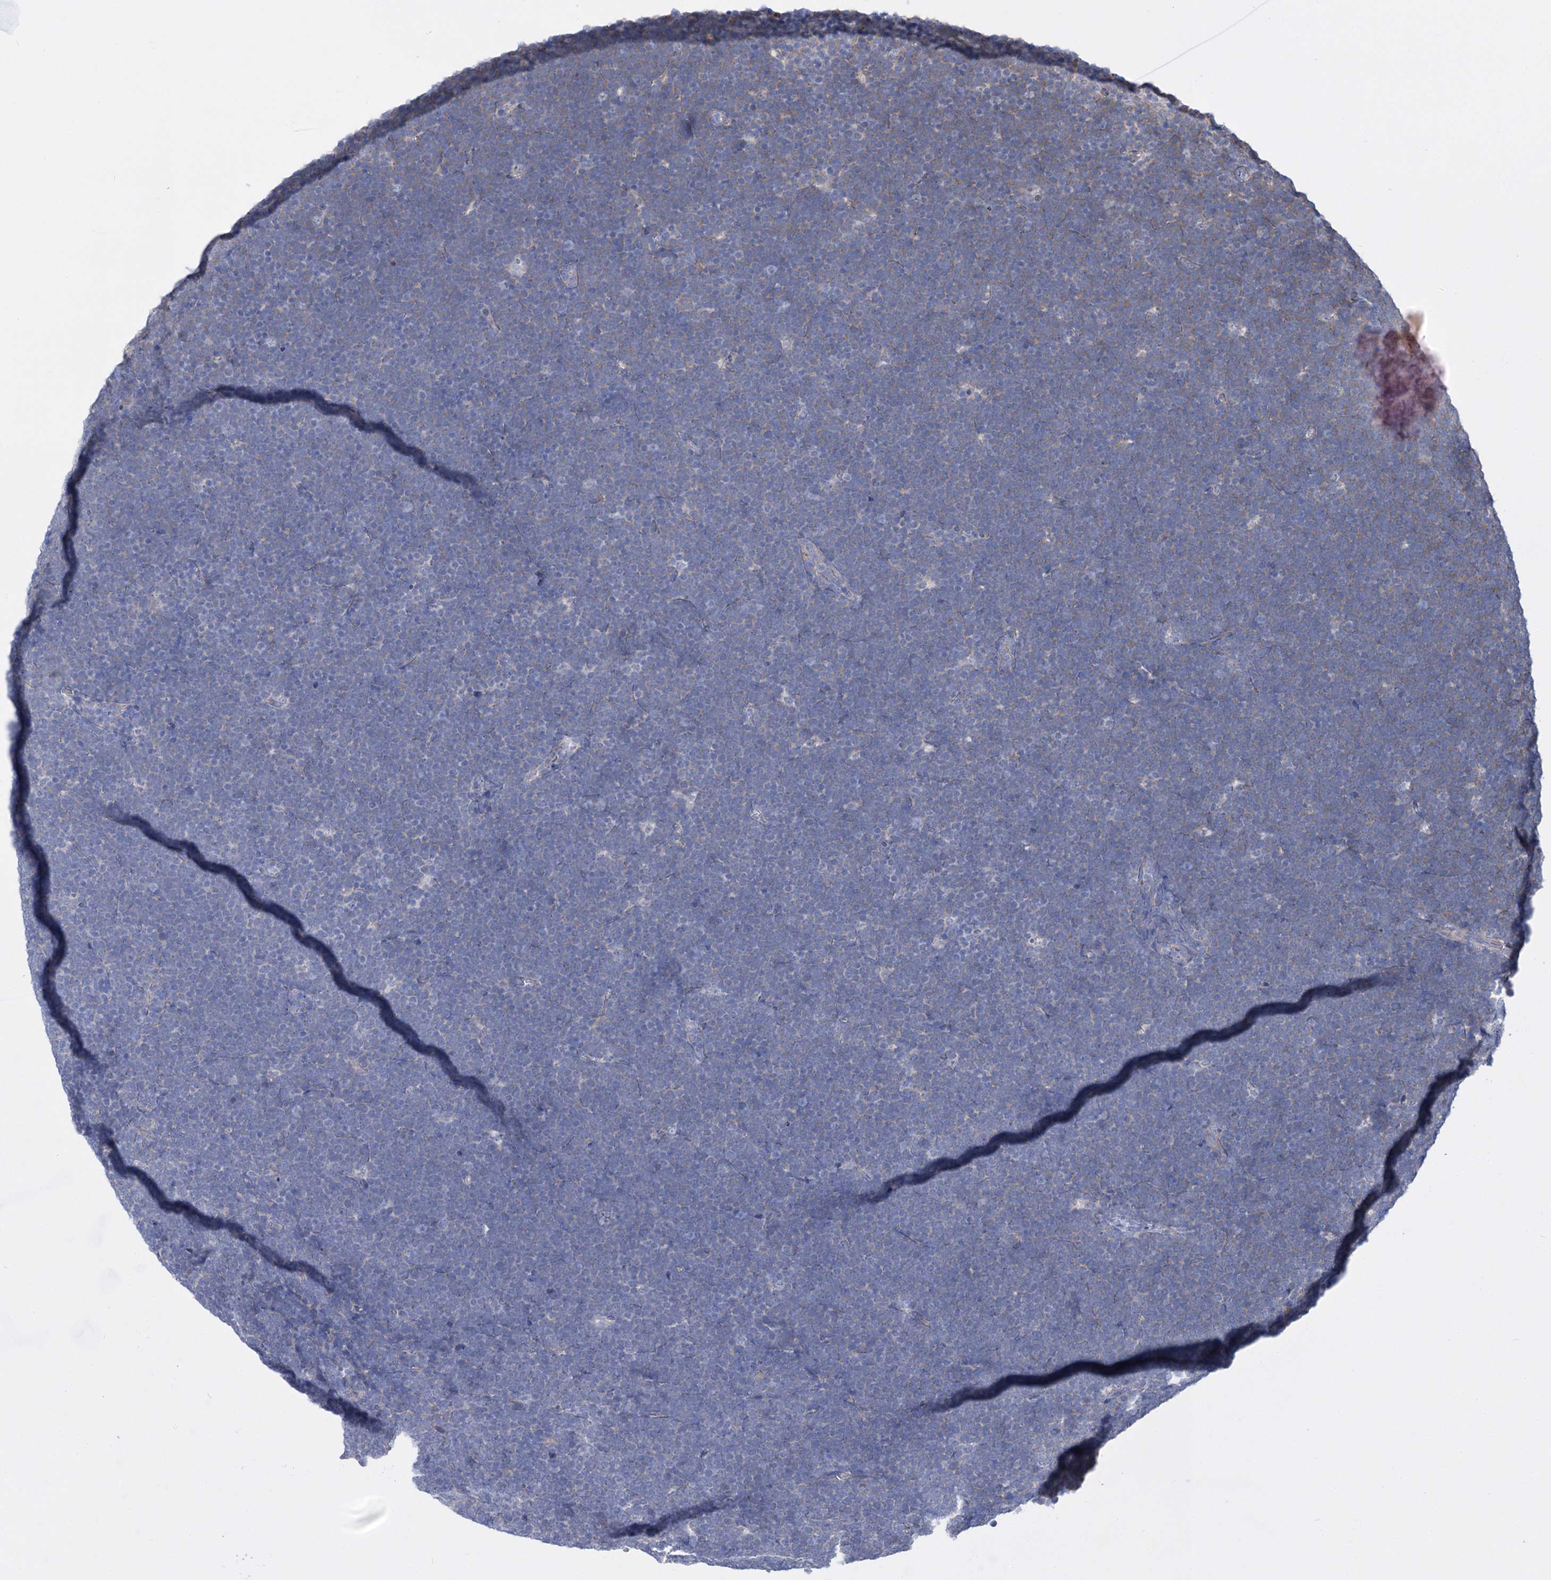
{"staining": {"intensity": "negative", "quantity": "none", "location": "none"}, "tissue": "lymphoma", "cell_type": "Tumor cells", "image_type": "cancer", "snomed": [{"axis": "morphology", "description": "Malignant lymphoma, non-Hodgkin's type, High grade"}, {"axis": "topography", "description": "Lymph node"}], "caption": "This is an IHC histopathology image of lymphoma. There is no expression in tumor cells.", "gene": "LRRC34", "patient": {"sex": "male", "age": 13}}